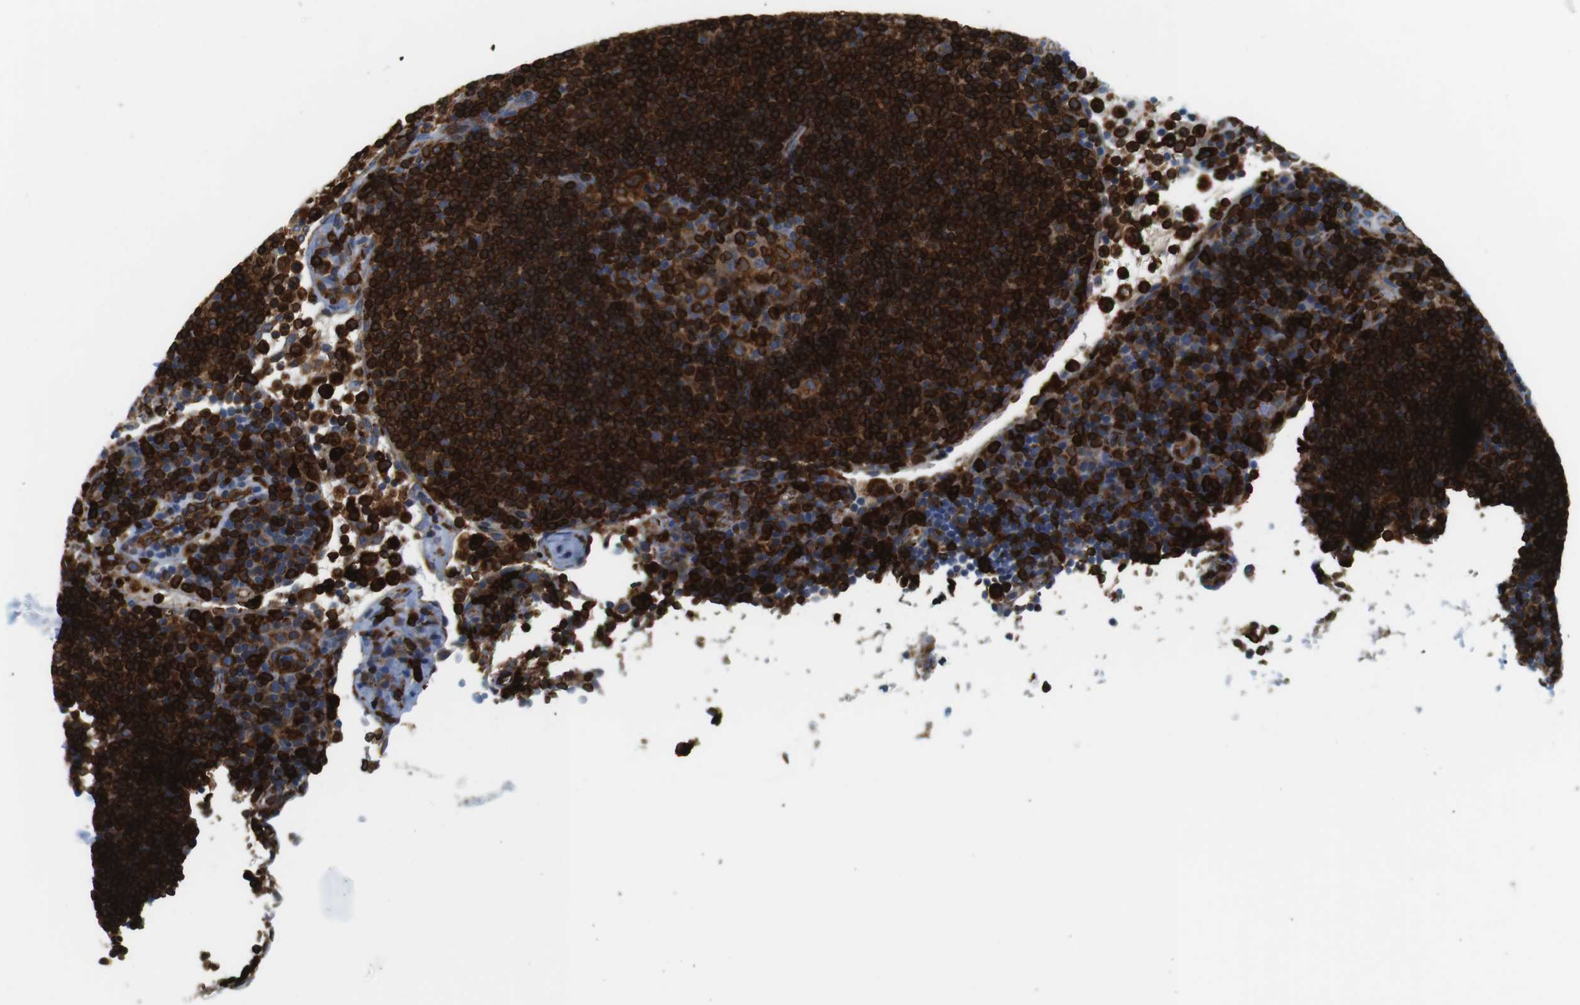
{"staining": {"intensity": "strong", "quantity": ">75%", "location": "cytoplasmic/membranous"}, "tissue": "lymph node", "cell_type": "Germinal center cells", "image_type": "normal", "snomed": [{"axis": "morphology", "description": "Normal tissue, NOS"}, {"axis": "topography", "description": "Lymph node"}], "caption": "Benign lymph node was stained to show a protein in brown. There is high levels of strong cytoplasmic/membranous positivity in approximately >75% of germinal center cells. (IHC, brightfield microscopy, high magnification).", "gene": "CIITA", "patient": {"sex": "female", "age": 53}}